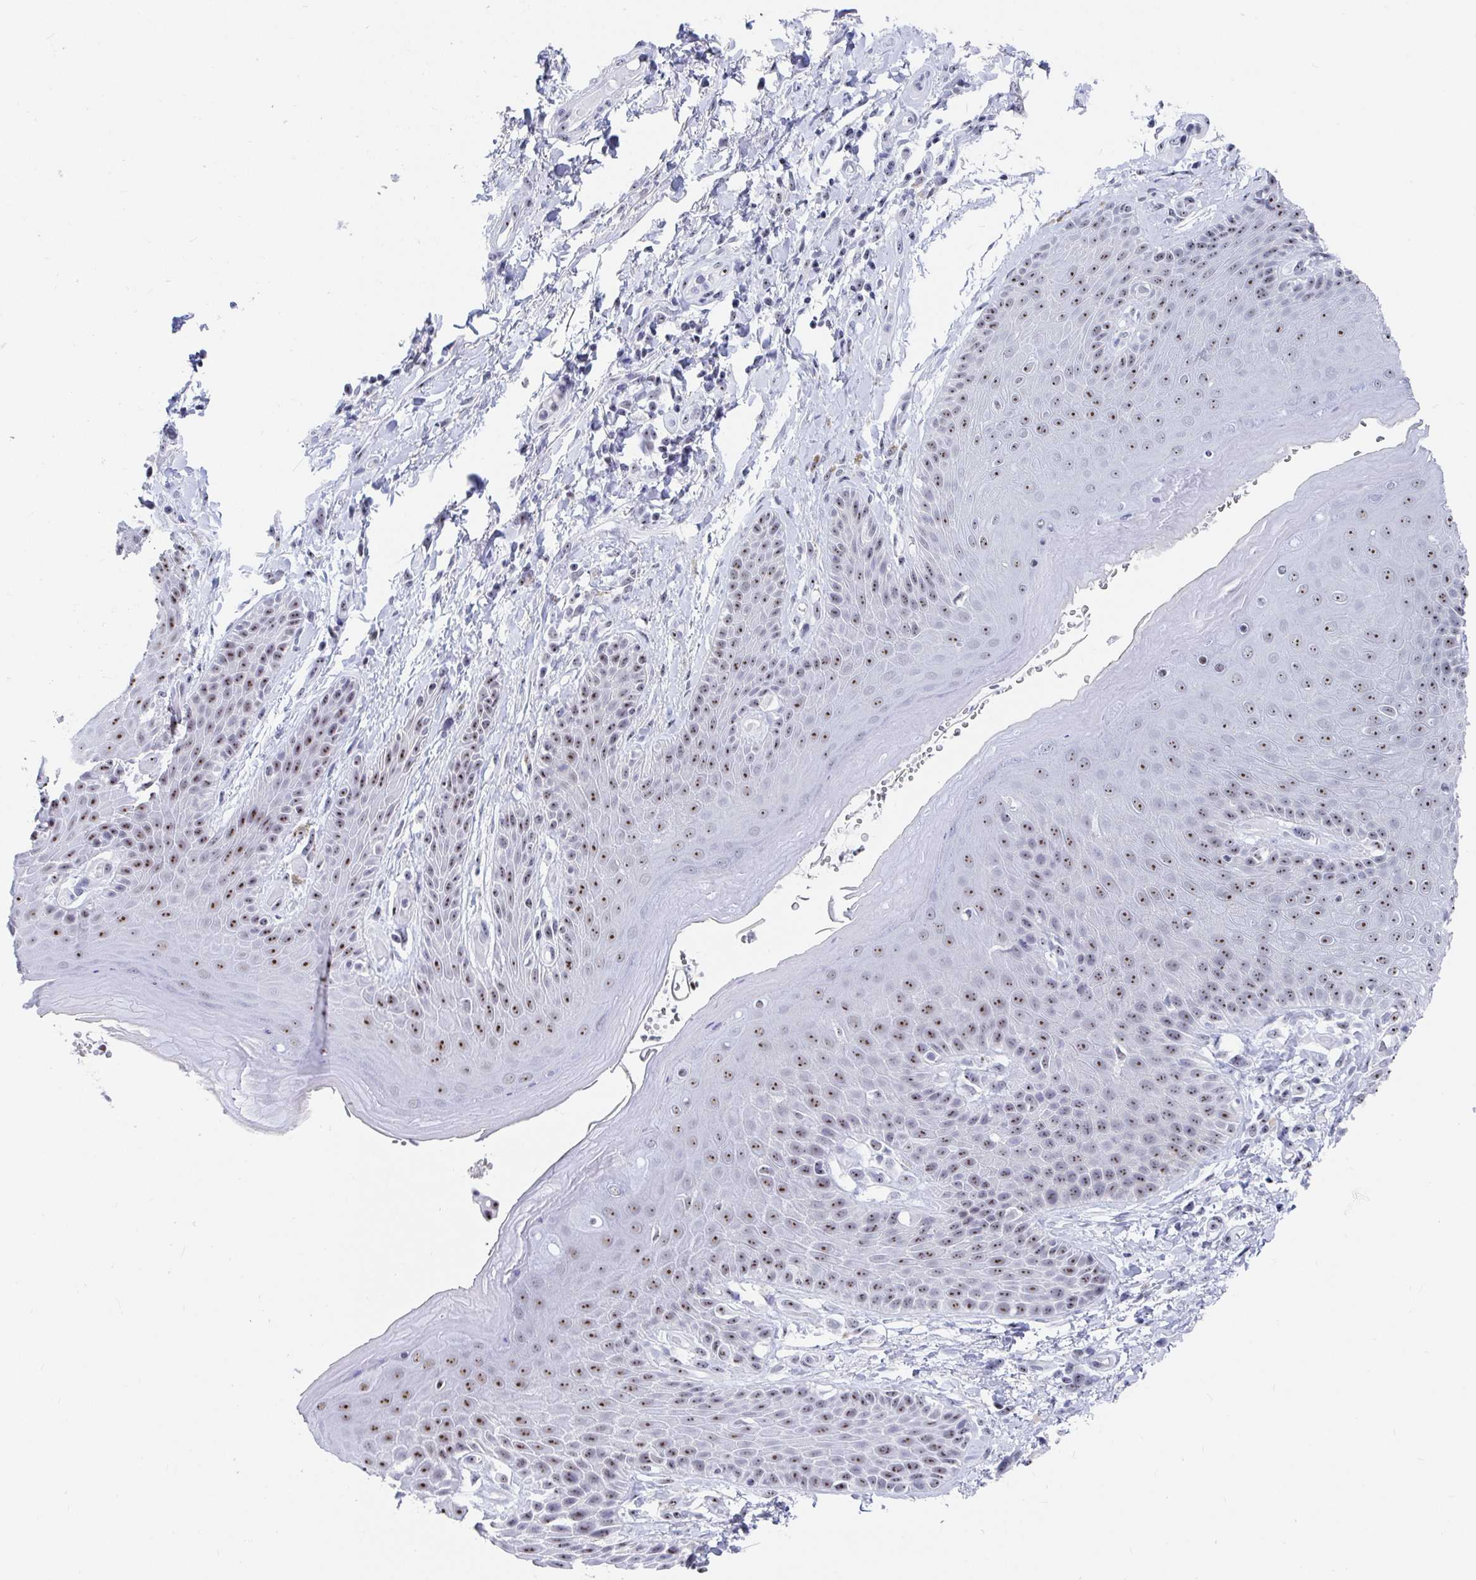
{"staining": {"intensity": "moderate", "quantity": ">75%", "location": "nuclear"}, "tissue": "skin", "cell_type": "Epidermal cells", "image_type": "normal", "snomed": [{"axis": "morphology", "description": "Normal tissue, NOS"}, {"axis": "topography", "description": "Anal"}, {"axis": "topography", "description": "Peripheral nerve tissue"}], "caption": "Protein expression analysis of benign human skin reveals moderate nuclear staining in about >75% of epidermal cells.", "gene": "SIRT7", "patient": {"sex": "male", "age": 51}}